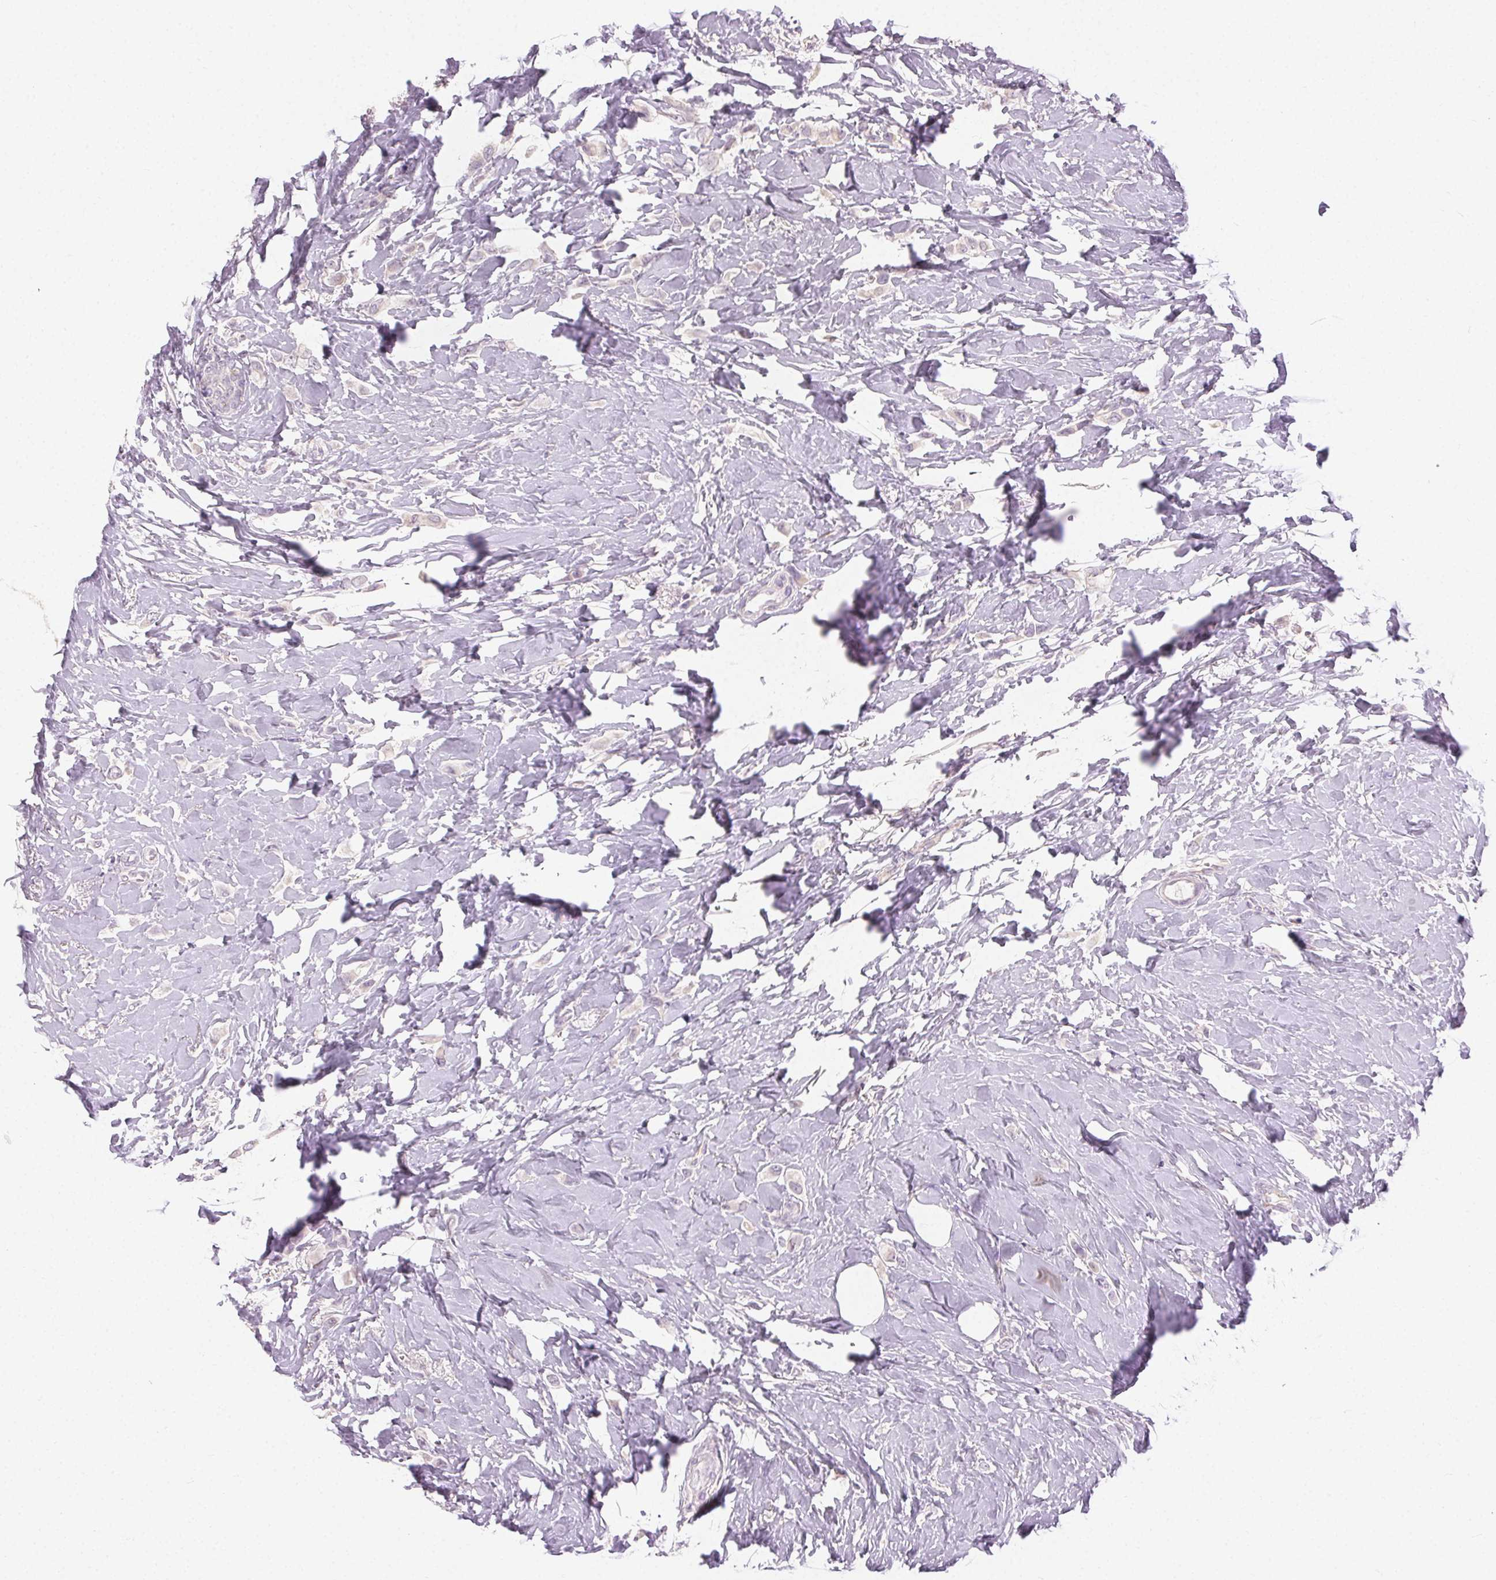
{"staining": {"intensity": "negative", "quantity": "none", "location": "none"}, "tissue": "breast cancer", "cell_type": "Tumor cells", "image_type": "cancer", "snomed": [{"axis": "morphology", "description": "Lobular carcinoma"}, {"axis": "topography", "description": "Breast"}], "caption": "A high-resolution micrograph shows immunohistochemistry (IHC) staining of lobular carcinoma (breast), which reveals no significant staining in tumor cells.", "gene": "CLTRN", "patient": {"sex": "female", "age": 66}}